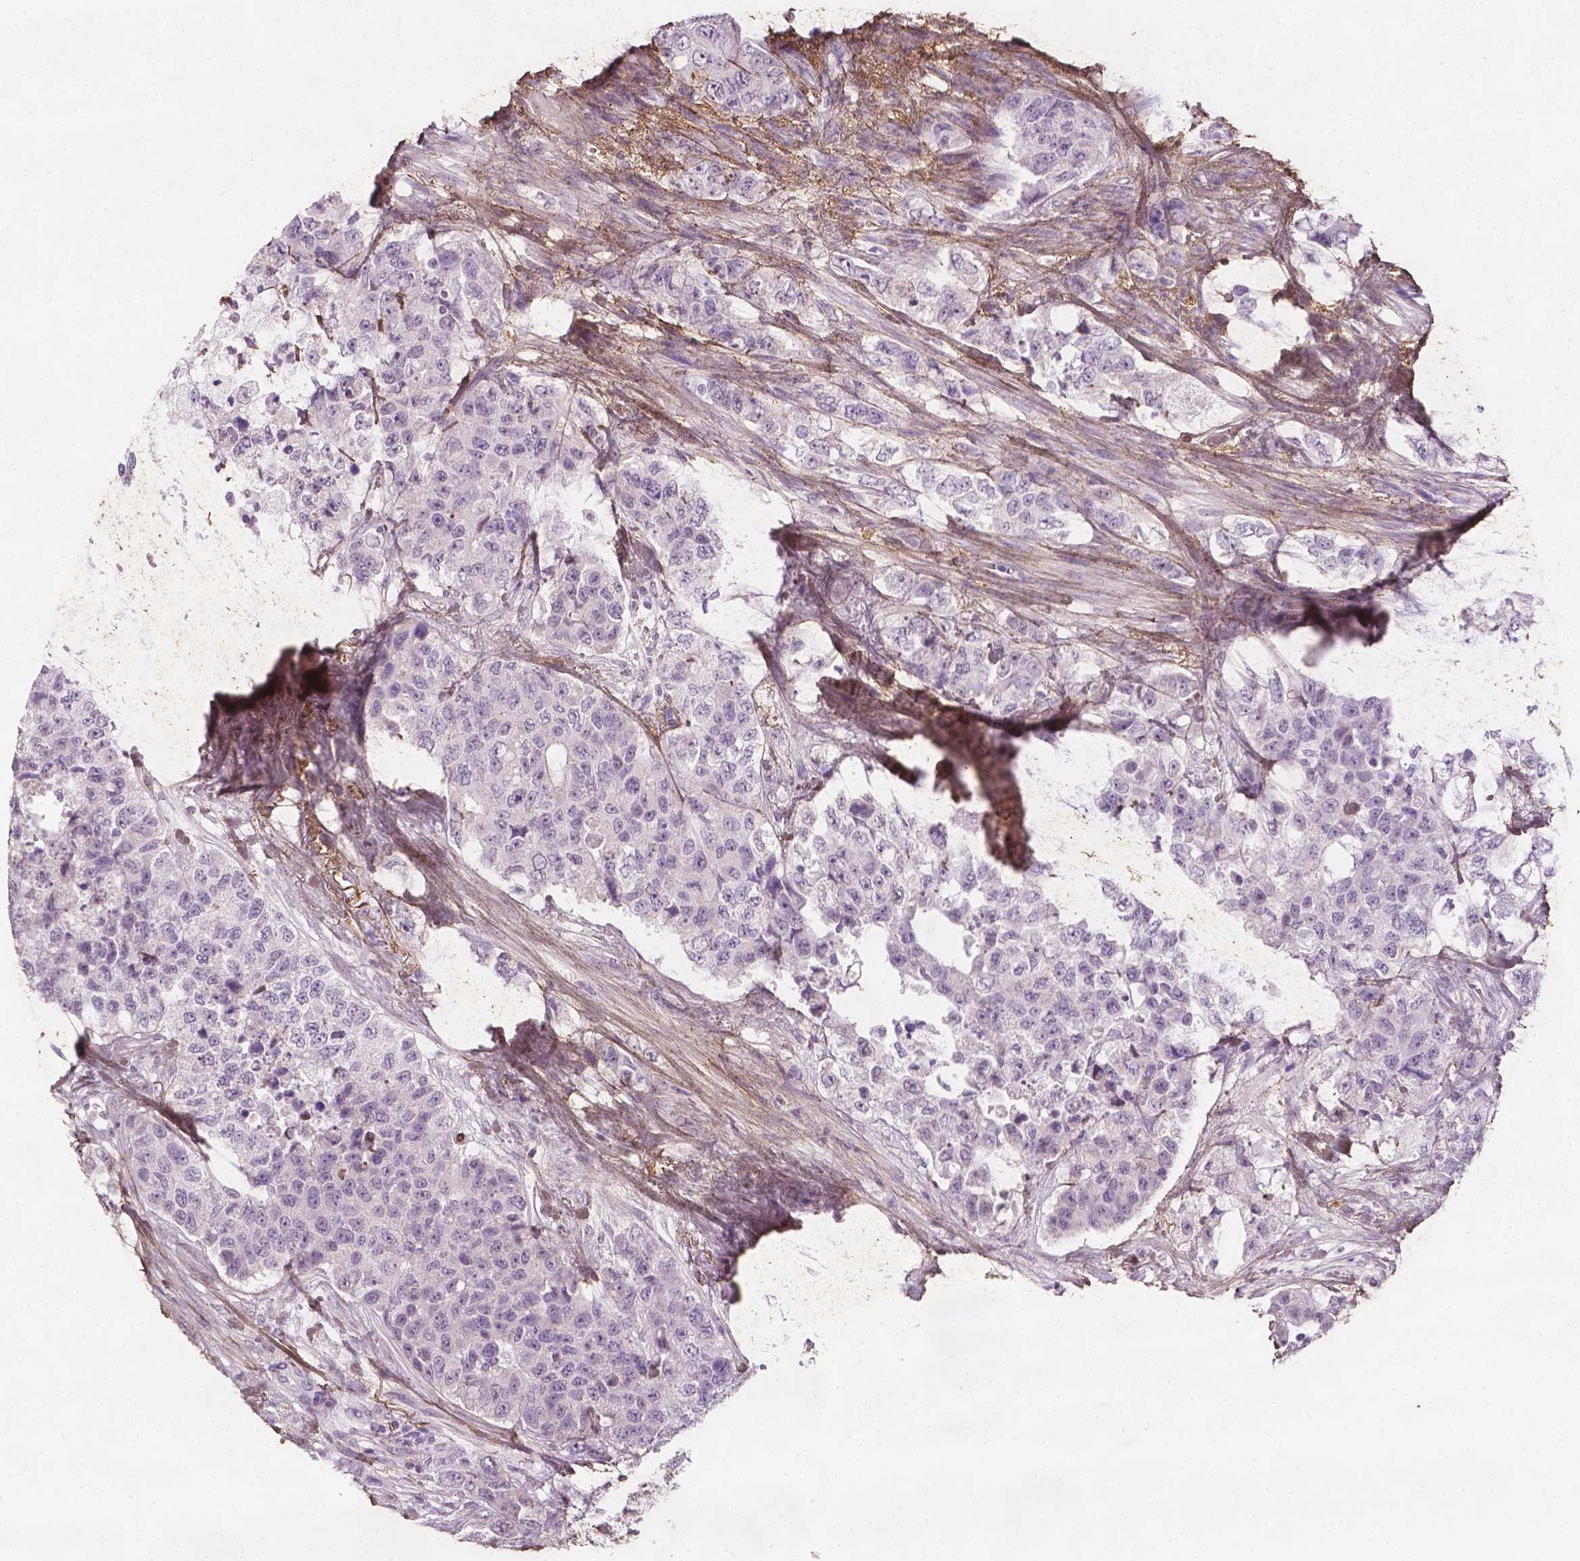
{"staining": {"intensity": "negative", "quantity": "none", "location": "none"}, "tissue": "urothelial cancer", "cell_type": "Tumor cells", "image_type": "cancer", "snomed": [{"axis": "morphology", "description": "Urothelial carcinoma, High grade"}, {"axis": "topography", "description": "Urinary bladder"}], "caption": "Immunohistochemical staining of human urothelial cancer exhibits no significant staining in tumor cells. Nuclei are stained in blue.", "gene": "DLG2", "patient": {"sex": "female", "age": 78}}